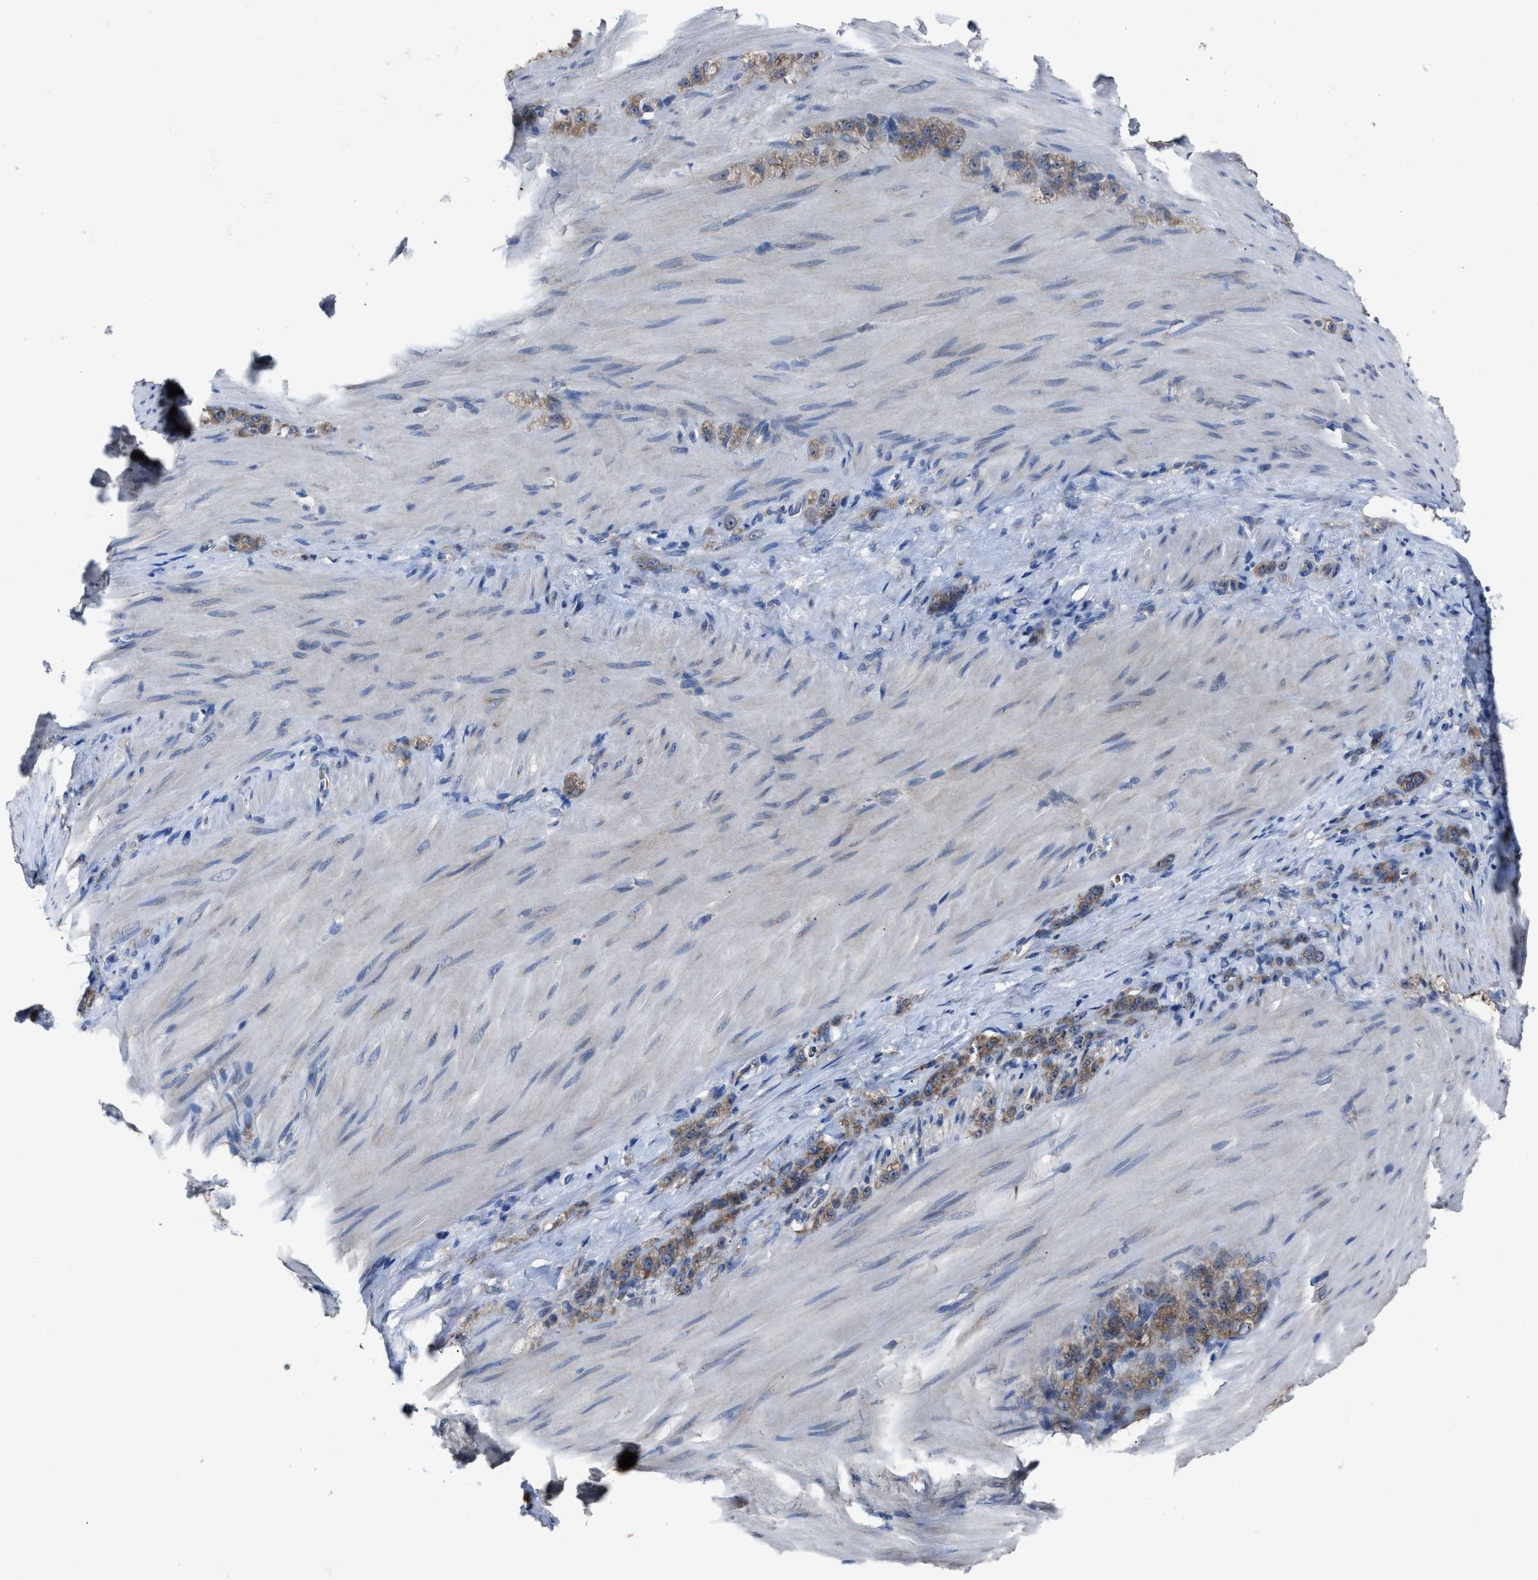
{"staining": {"intensity": "moderate", "quantity": ">75%", "location": "cytoplasmic/membranous"}, "tissue": "stomach cancer", "cell_type": "Tumor cells", "image_type": "cancer", "snomed": [{"axis": "morphology", "description": "Normal tissue, NOS"}, {"axis": "morphology", "description": "Adenocarcinoma, NOS"}, {"axis": "topography", "description": "Stomach"}], "caption": "Immunohistochemistry (IHC) of human adenocarcinoma (stomach) exhibits medium levels of moderate cytoplasmic/membranous positivity in approximately >75% of tumor cells.", "gene": "UPF1", "patient": {"sex": "male", "age": 82}}